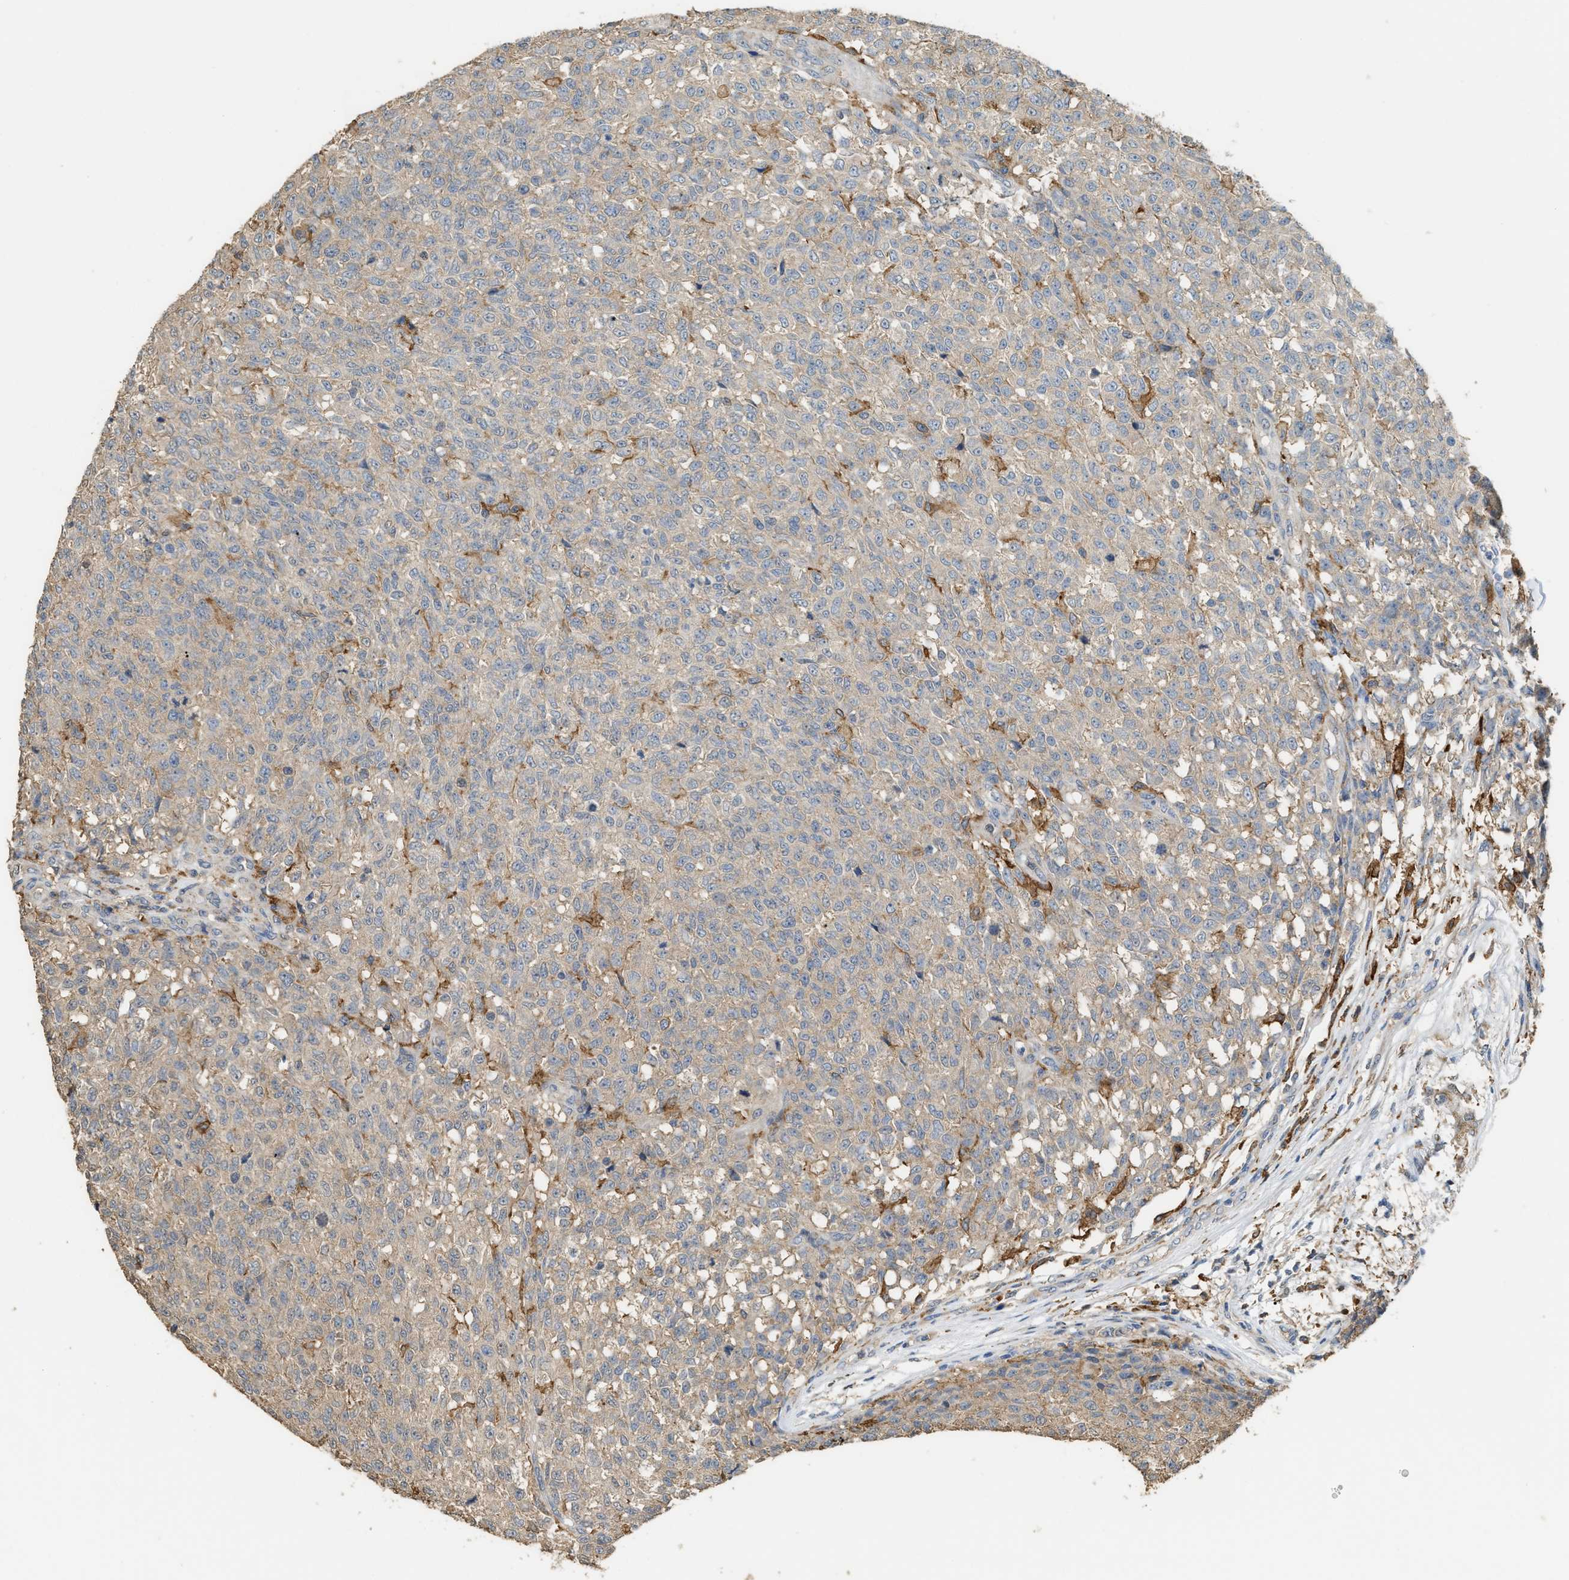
{"staining": {"intensity": "weak", "quantity": ">75%", "location": "cytoplasmic/membranous"}, "tissue": "testis cancer", "cell_type": "Tumor cells", "image_type": "cancer", "snomed": [{"axis": "morphology", "description": "Seminoma, NOS"}, {"axis": "topography", "description": "Testis"}], "caption": "Tumor cells demonstrate low levels of weak cytoplasmic/membranous staining in about >75% of cells in seminoma (testis).", "gene": "GCN1", "patient": {"sex": "male", "age": 59}}